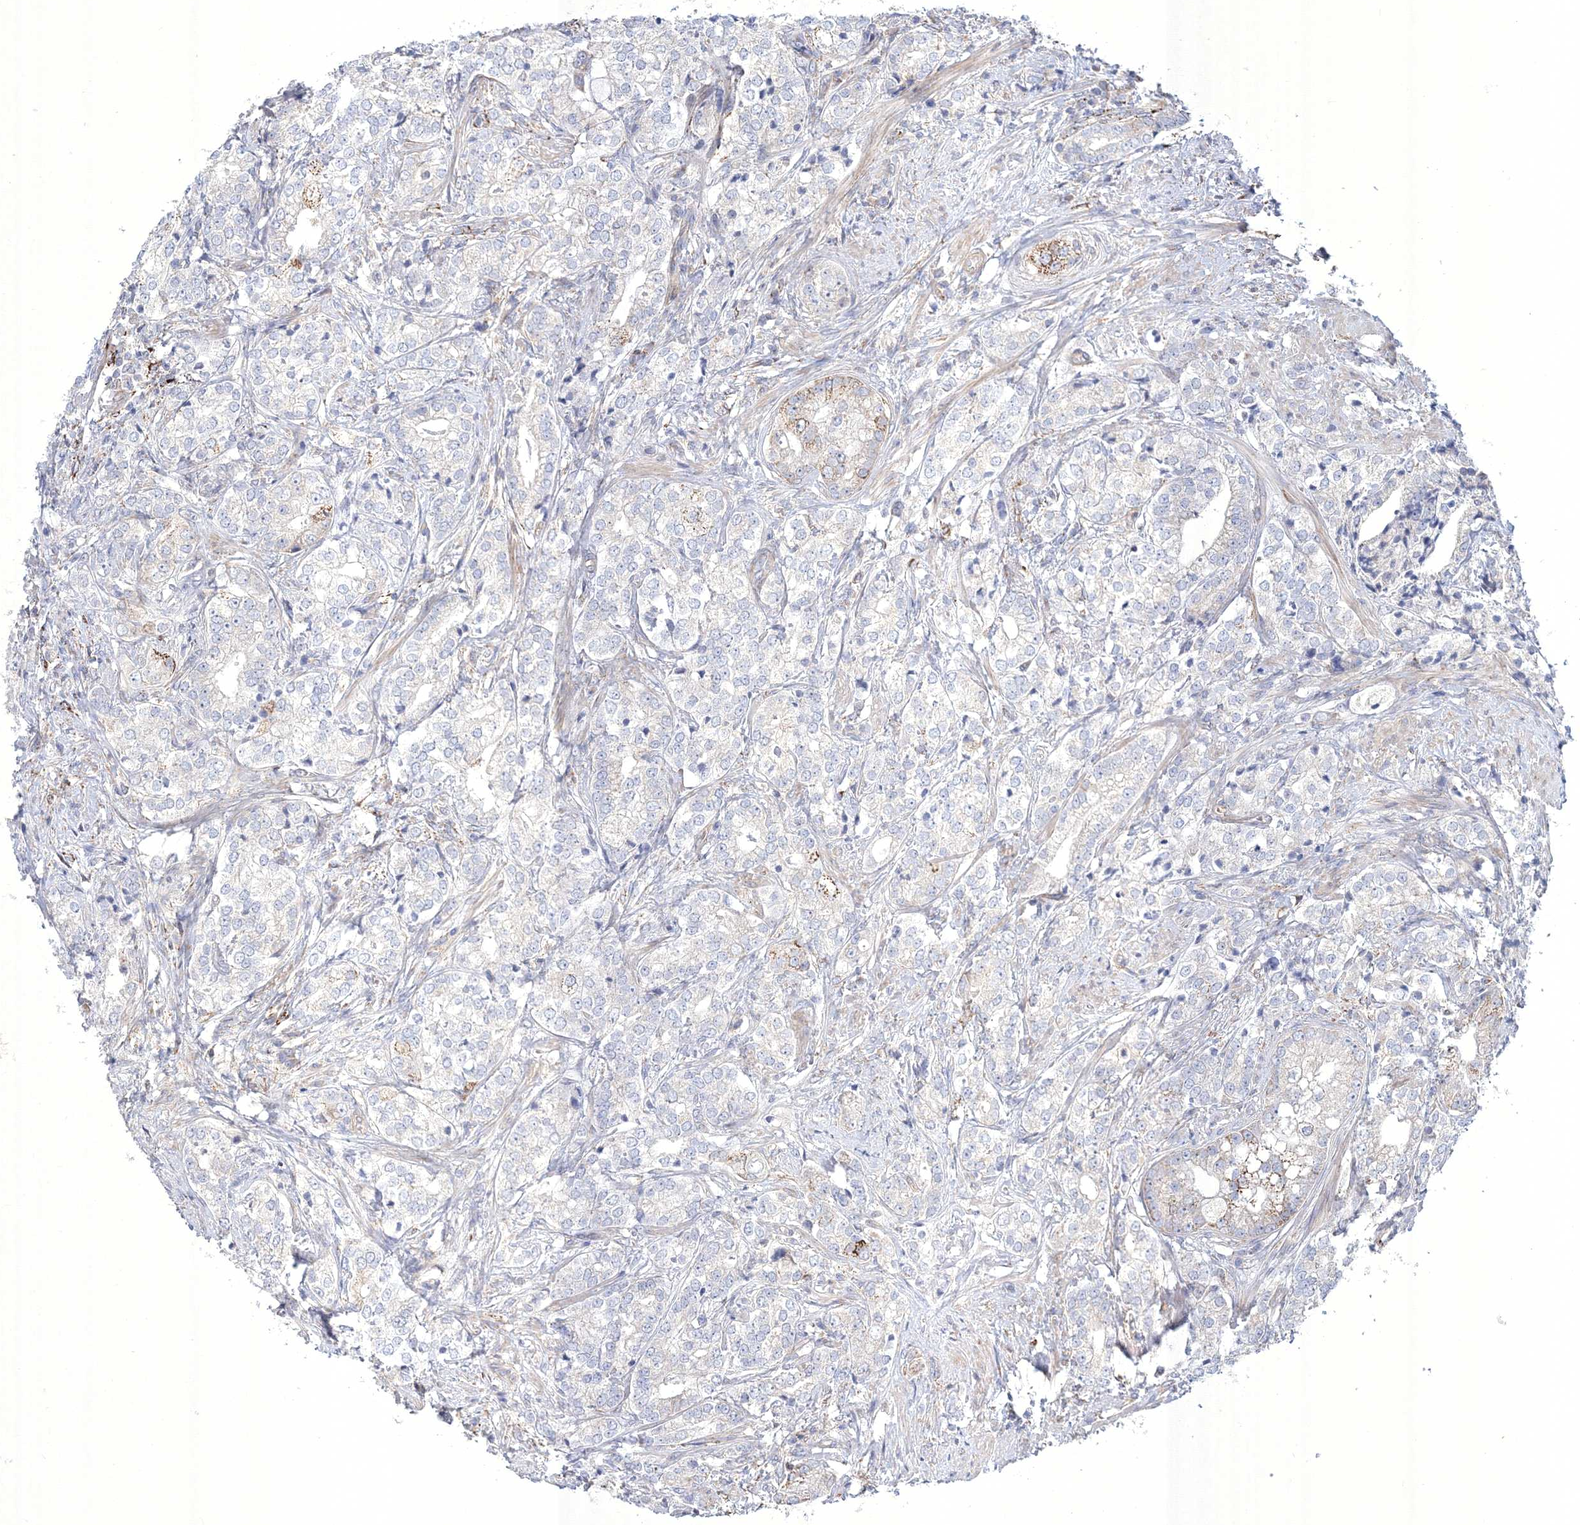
{"staining": {"intensity": "negative", "quantity": "none", "location": "none"}, "tissue": "prostate cancer", "cell_type": "Tumor cells", "image_type": "cancer", "snomed": [{"axis": "morphology", "description": "Adenocarcinoma, High grade"}, {"axis": "topography", "description": "Prostate"}], "caption": "Tumor cells show no significant expression in prostate adenocarcinoma (high-grade).", "gene": "WDR49", "patient": {"sex": "male", "age": 69}}